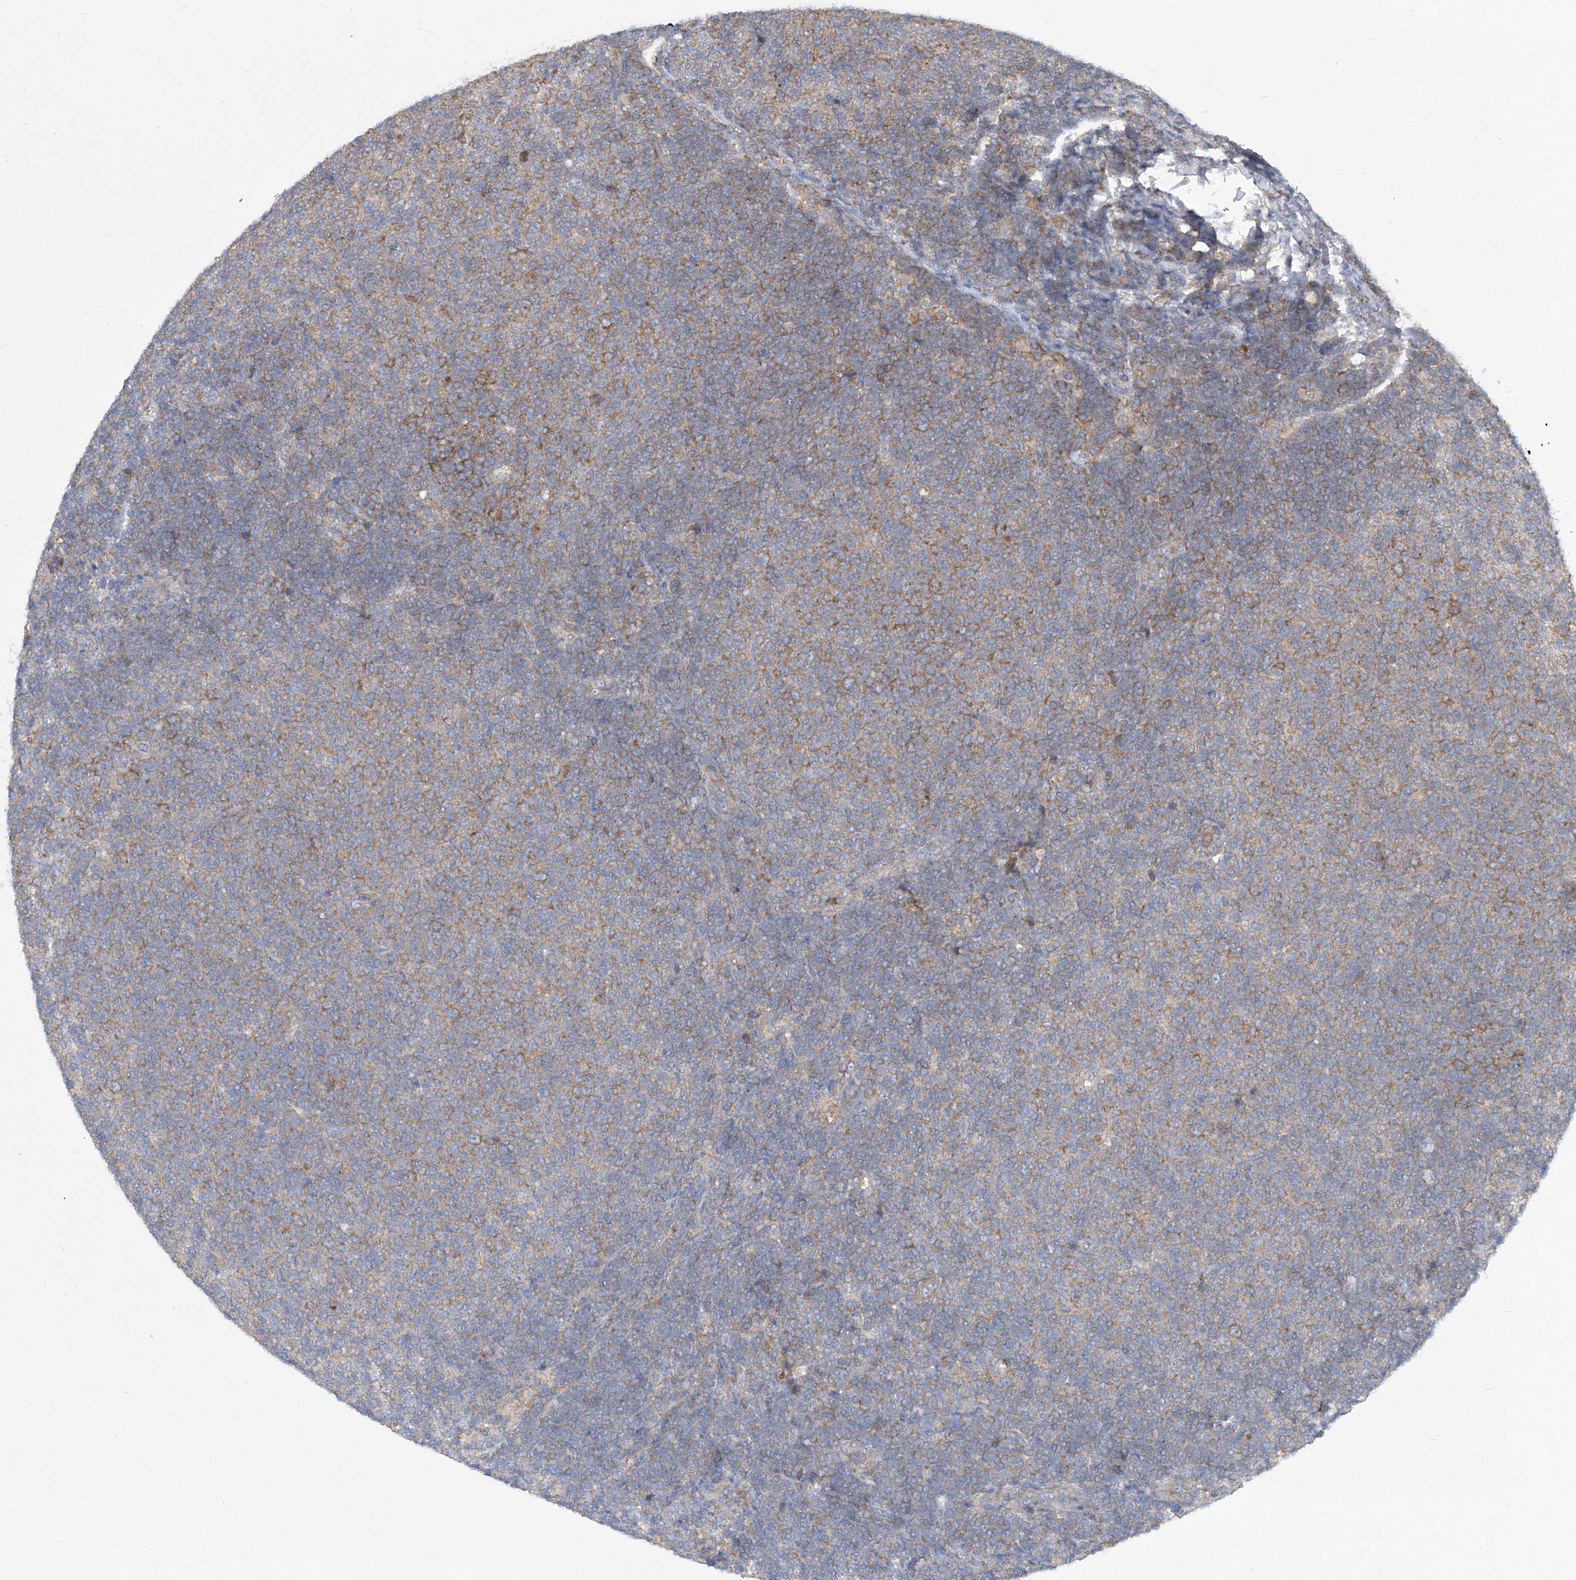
{"staining": {"intensity": "moderate", "quantity": "25%-75%", "location": "cytoplasmic/membranous"}, "tissue": "lymphoma", "cell_type": "Tumor cells", "image_type": "cancer", "snomed": [{"axis": "morphology", "description": "Malignant lymphoma, non-Hodgkin's type, Low grade"}, {"axis": "topography", "description": "Lymph node"}], "caption": "Low-grade malignant lymphoma, non-Hodgkin's type was stained to show a protein in brown. There is medium levels of moderate cytoplasmic/membranous positivity in about 25%-75% of tumor cells.", "gene": "EIF3M", "patient": {"sex": "male", "age": 66}}